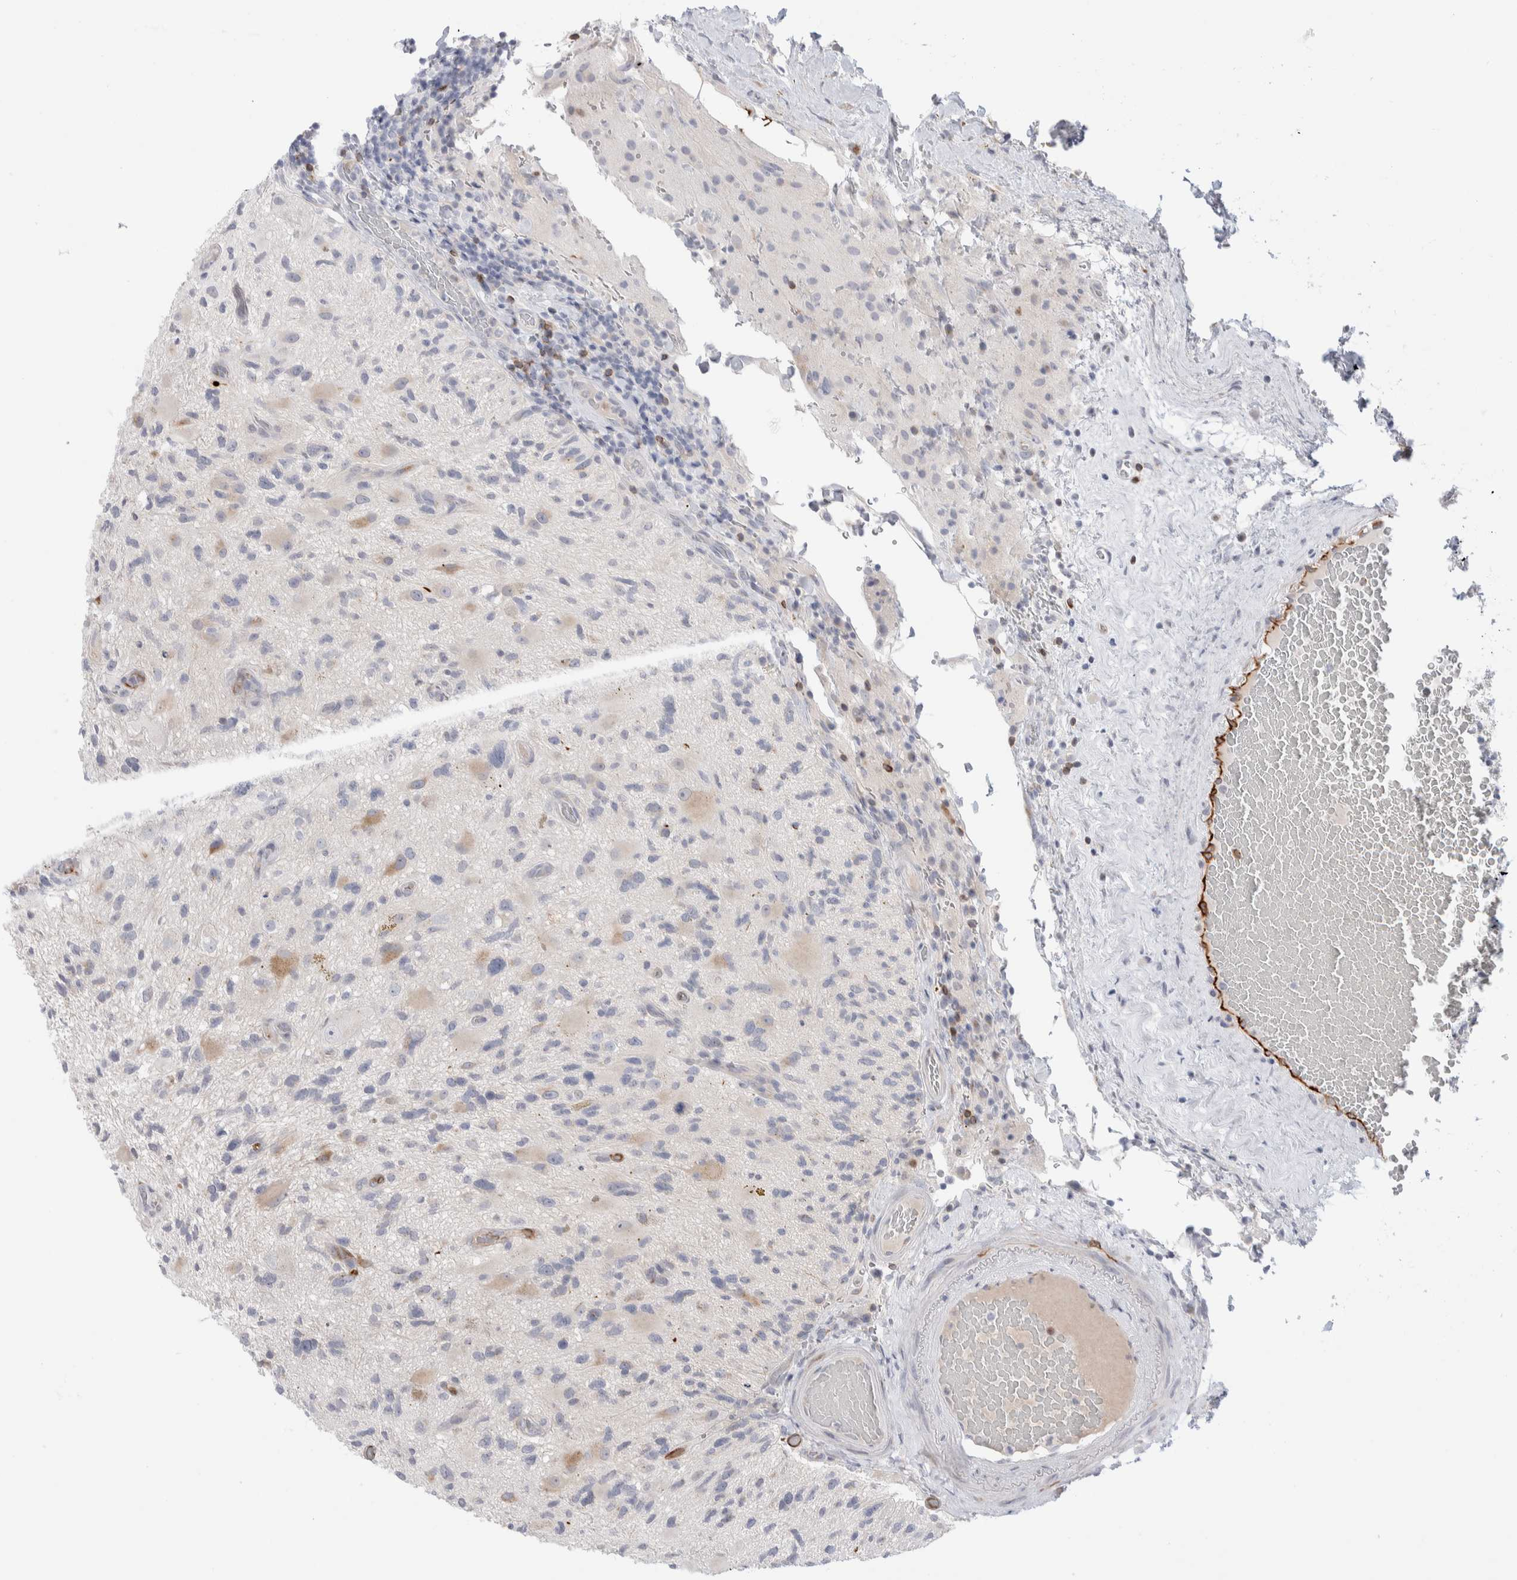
{"staining": {"intensity": "weak", "quantity": "<25%", "location": "cytoplasmic/membranous"}, "tissue": "glioma", "cell_type": "Tumor cells", "image_type": "cancer", "snomed": [{"axis": "morphology", "description": "Glioma, malignant, High grade"}, {"axis": "topography", "description": "Brain"}], "caption": "Photomicrograph shows no significant protein positivity in tumor cells of glioma.", "gene": "C1orf112", "patient": {"sex": "male", "age": 33}}